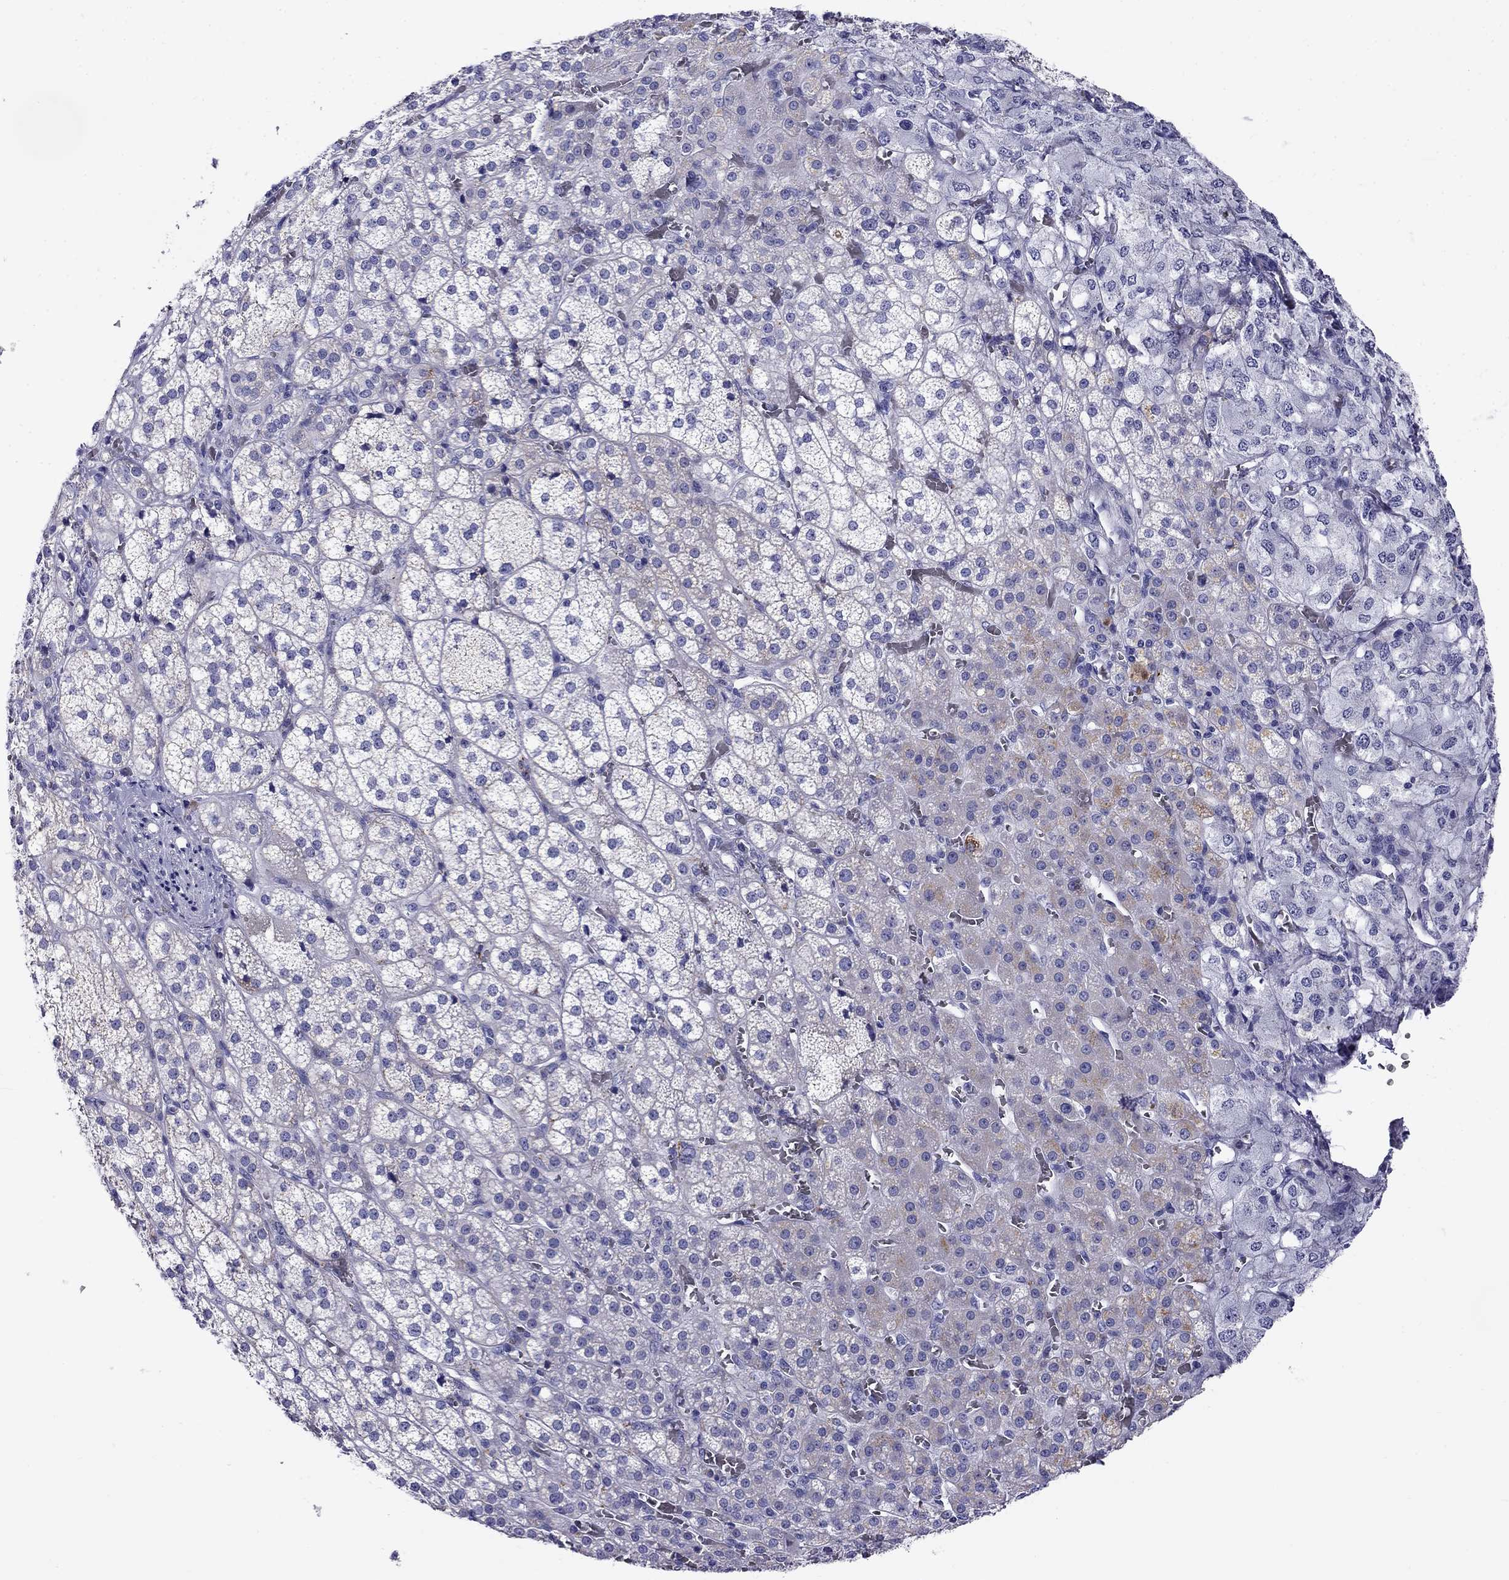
{"staining": {"intensity": "moderate", "quantity": "<25%", "location": "cytoplasmic/membranous"}, "tissue": "adrenal gland", "cell_type": "Glandular cells", "image_type": "normal", "snomed": [{"axis": "morphology", "description": "Normal tissue, NOS"}, {"axis": "topography", "description": "Adrenal gland"}], "caption": "Protein expression analysis of benign adrenal gland demonstrates moderate cytoplasmic/membranous positivity in about <25% of glandular cells. The protein is stained brown, and the nuclei are stained in blue (DAB IHC with brightfield microscopy, high magnification).", "gene": "MC5R", "patient": {"sex": "female", "age": 60}}